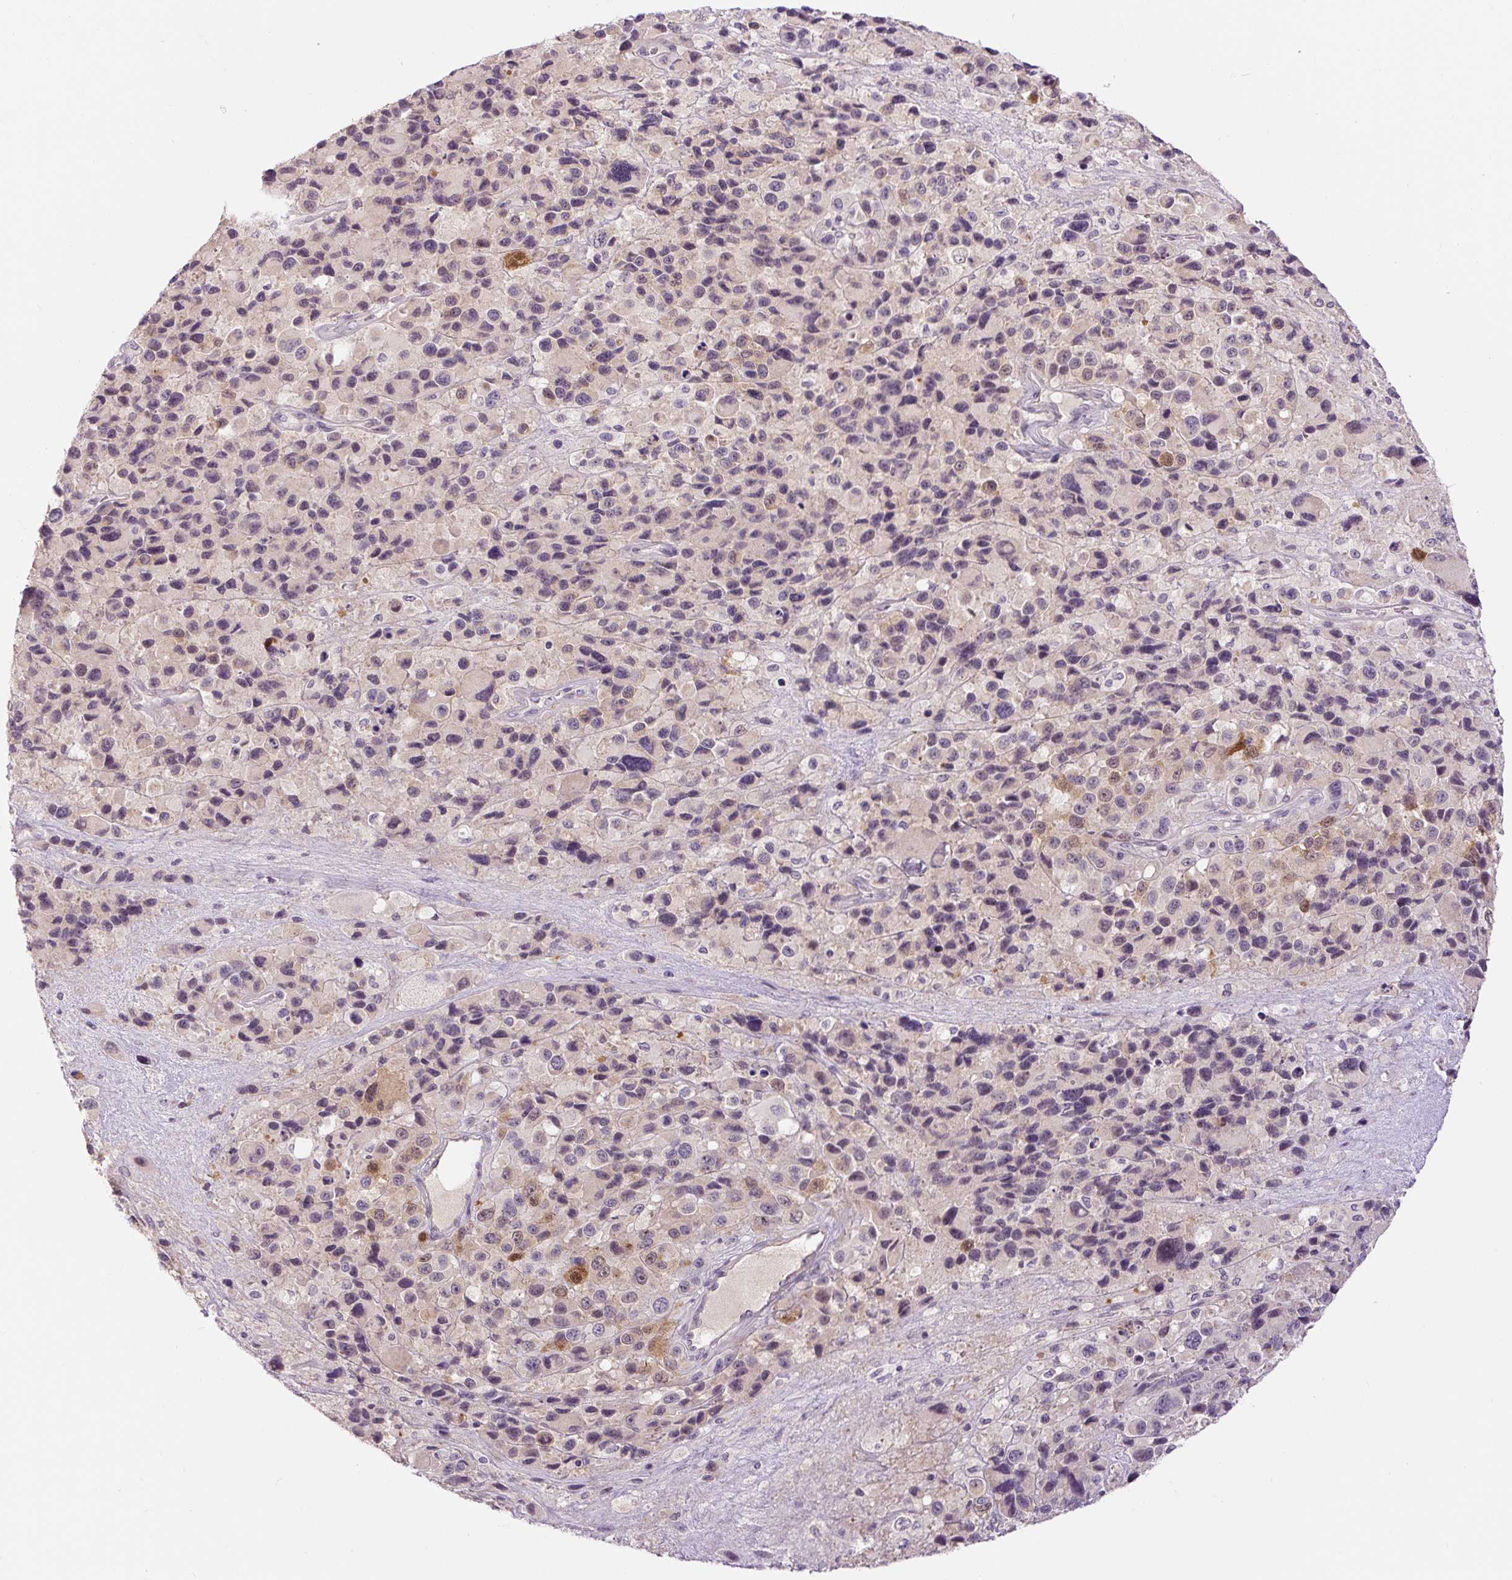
{"staining": {"intensity": "moderate", "quantity": "<25%", "location": "cytoplasmic/membranous,nuclear"}, "tissue": "melanoma", "cell_type": "Tumor cells", "image_type": "cancer", "snomed": [{"axis": "morphology", "description": "Malignant melanoma, Metastatic site"}, {"axis": "topography", "description": "Lymph node"}], "caption": "Immunohistochemistry of malignant melanoma (metastatic site) demonstrates low levels of moderate cytoplasmic/membranous and nuclear positivity in approximately <25% of tumor cells.", "gene": "FABP7", "patient": {"sex": "female", "age": 65}}